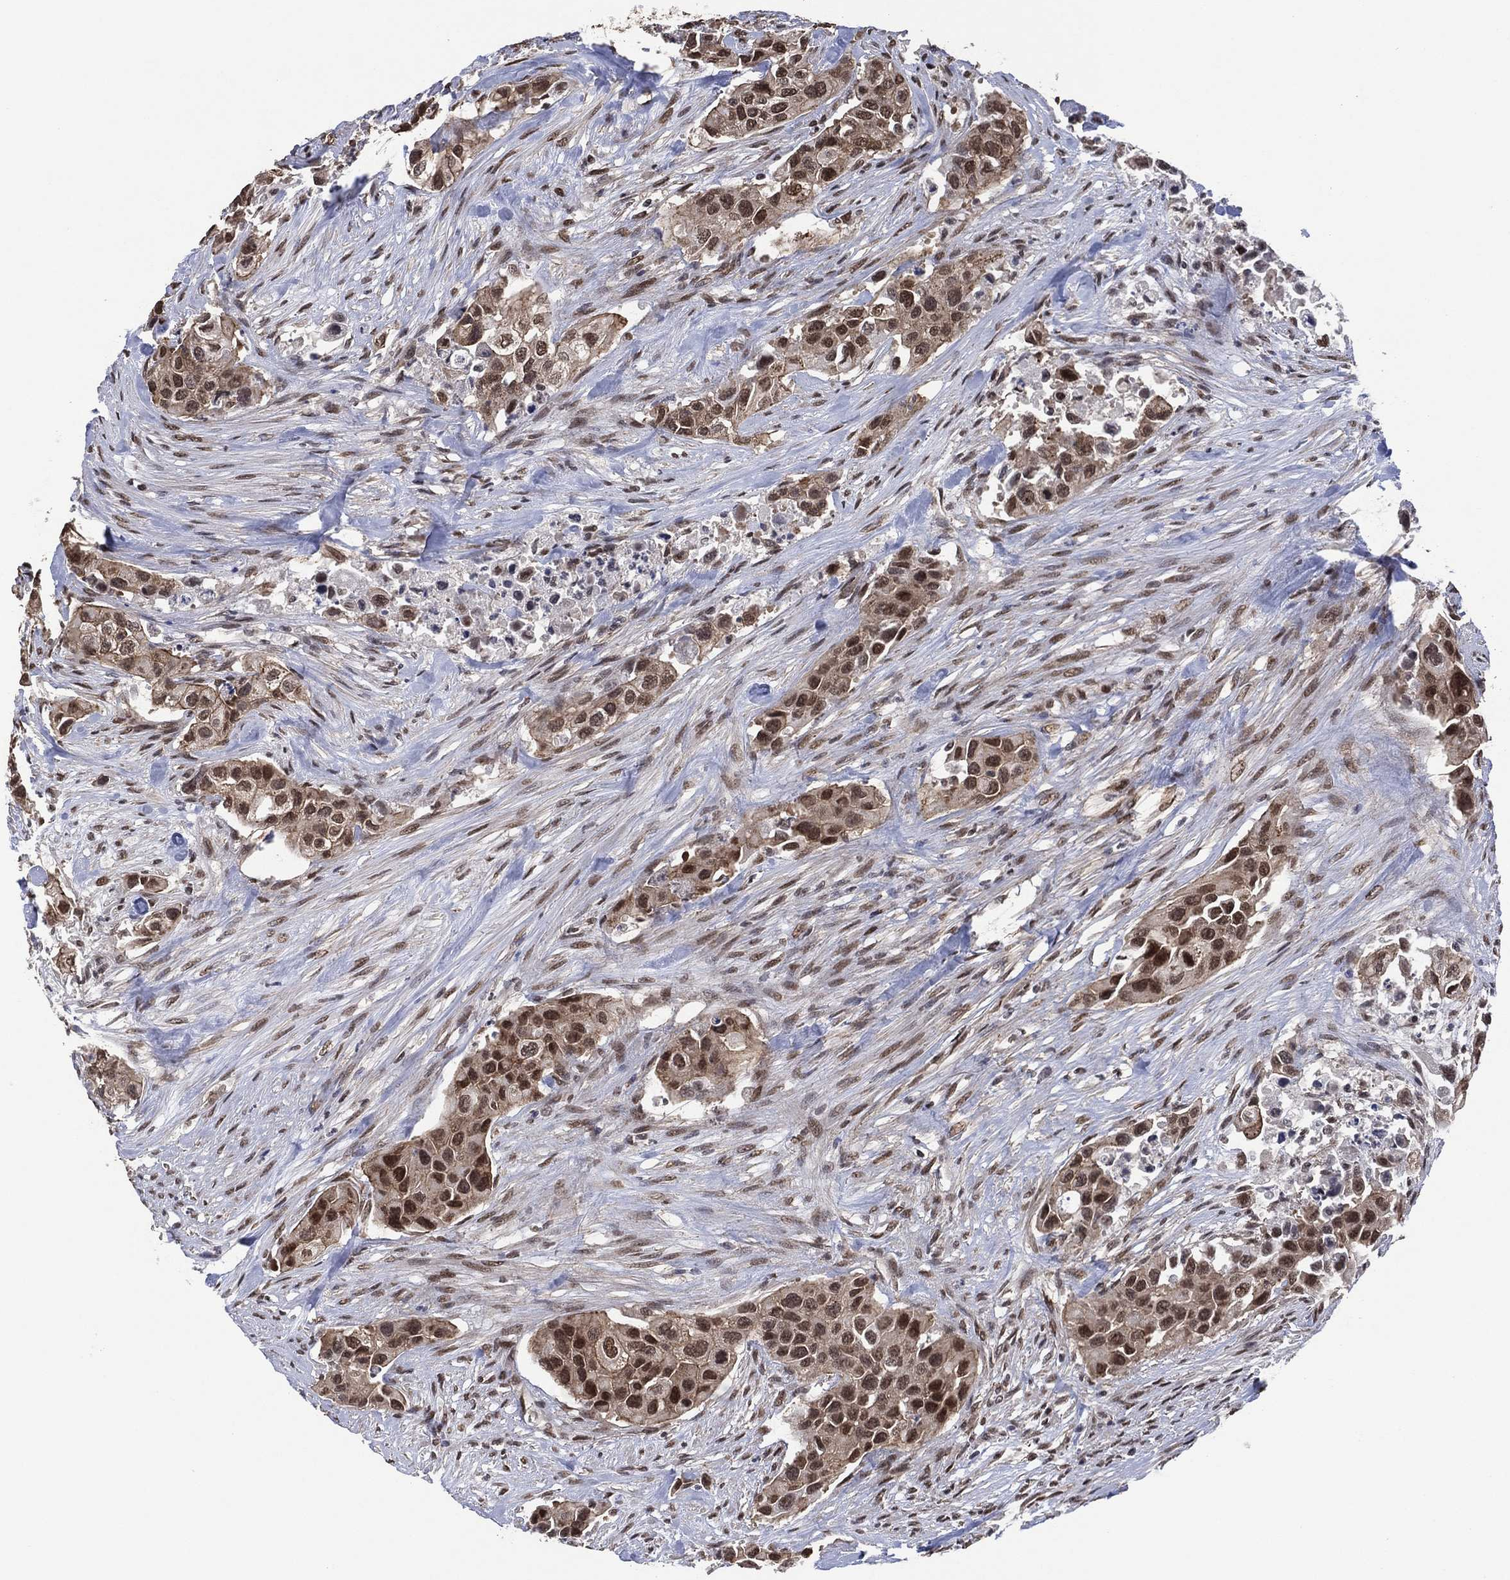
{"staining": {"intensity": "moderate", "quantity": "25%-75%", "location": "nuclear"}, "tissue": "urothelial cancer", "cell_type": "Tumor cells", "image_type": "cancer", "snomed": [{"axis": "morphology", "description": "Urothelial carcinoma, High grade"}, {"axis": "topography", "description": "Urinary bladder"}], "caption": "Immunohistochemistry of high-grade urothelial carcinoma reveals medium levels of moderate nuclear expression in about 25%-75% of tumor cells.", "gene": "EHMT1", "patient": {"sex": "female", "age": 73}}